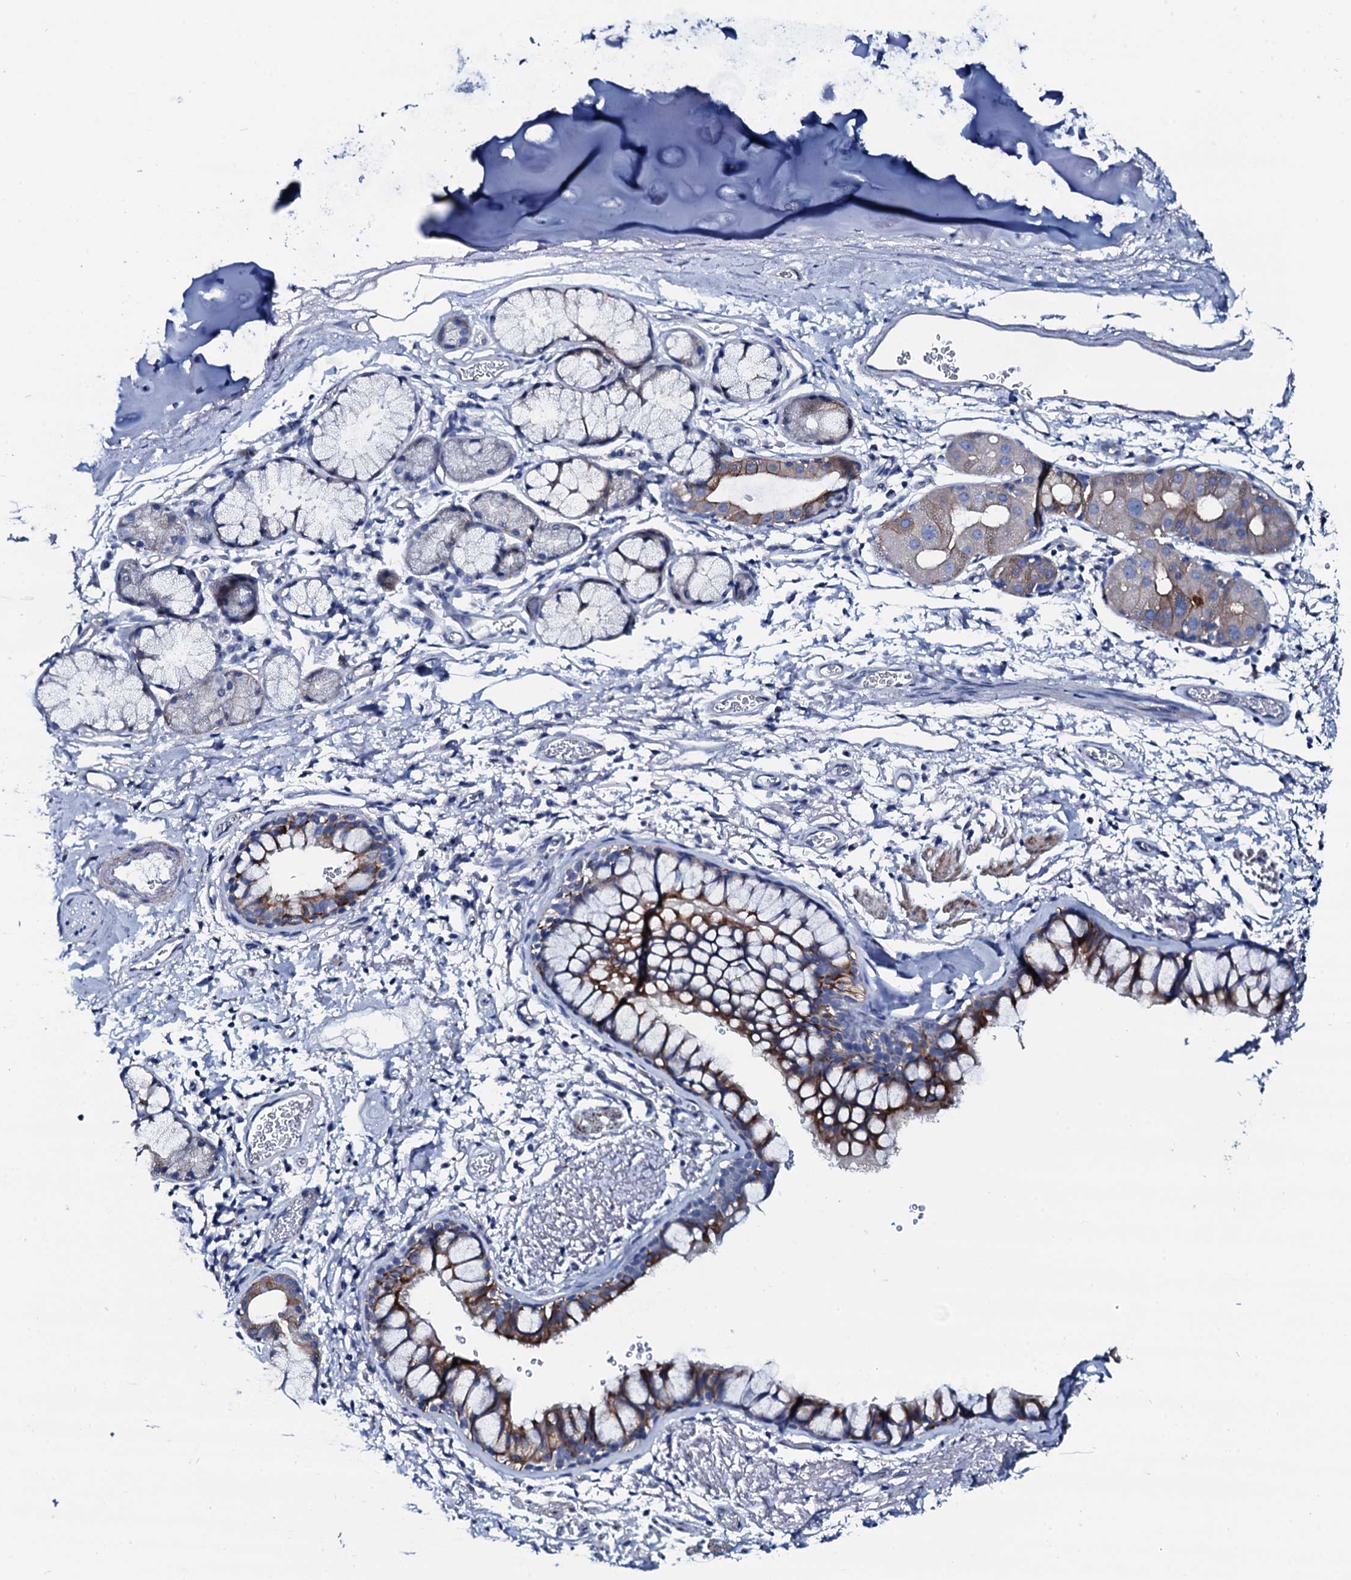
{"staining": {"intensity": "strong", "quantity": ">75%", "location": "cytoplasmic/membranous"}, "tissue": "bronchus", "cell_type": "Respiratory epithelial cells", "image_type": "normal", "snomed": [{"axis": "morphology", "description": "Normal tissue, NOS"}, {"axis": "topography", "description": "Bronchus"}], "caption": "Immunohistochemistry of normal bronchus shows high levels of strong cytoplasmic/membranous staining in approximately >75% of respiratory epithelial cells. (brown staining indicates protein expression, while blue staining denotes nuclei).", "gene": "GYS2", "patient": {"sex": "male", "age": 65}}